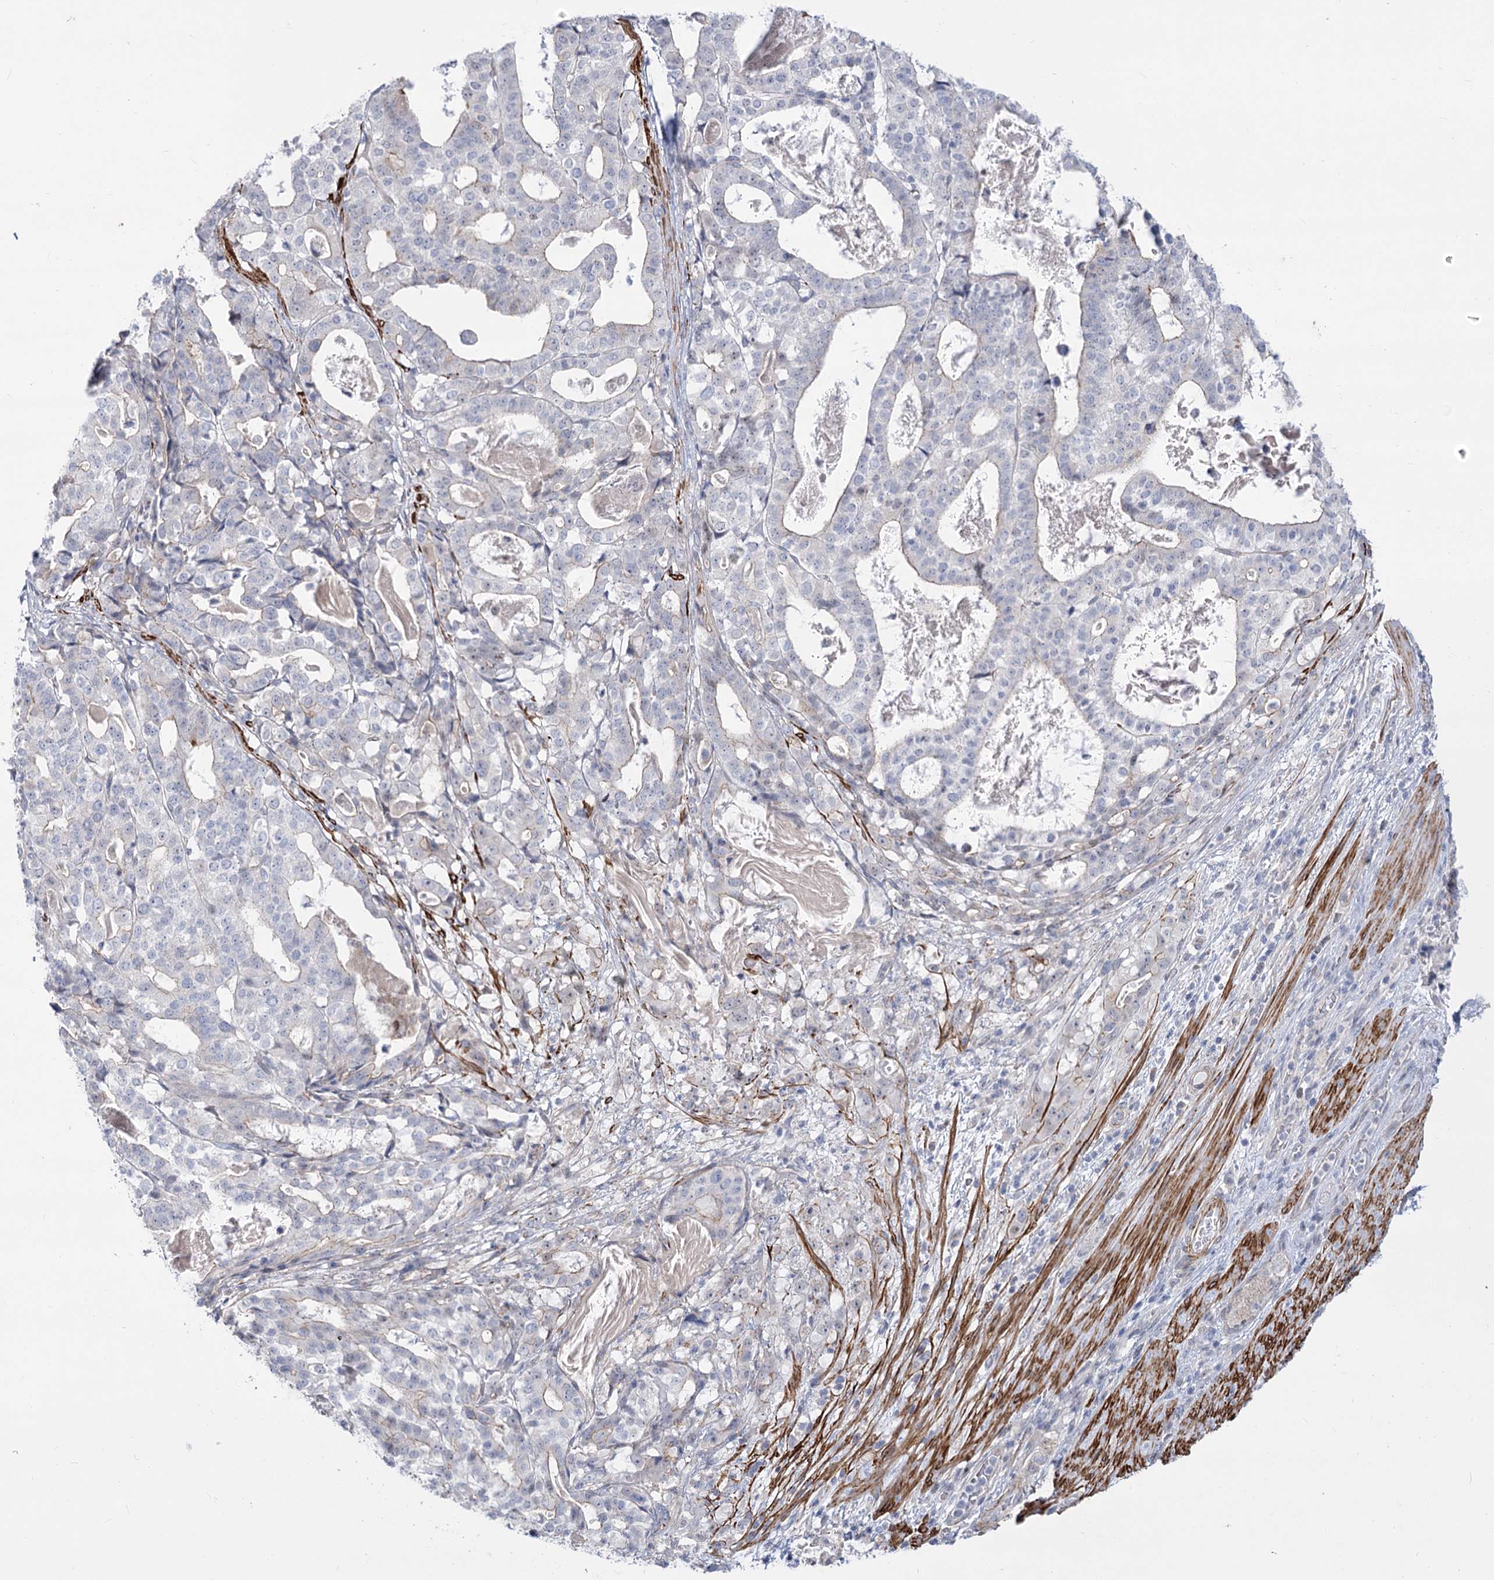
{"staining": {"intensity": "negative", "quantity": "none", "location": "none"}, "tissue": "stomach cancer", "cell_type": "Tumor cells", "image_type": "cancer", "snomed": [{"axis": "morphology", "description": "Adenocarcinoma, NOS"}, {"axis": "topography", "description": "Stomach"}], "caption": "A micrograph of stomach adenocarcinoma stained for a protein shows no brown staining in tumor cells.", "gene": "ARSI", "patient": {"sex": "male", "age": 48}}